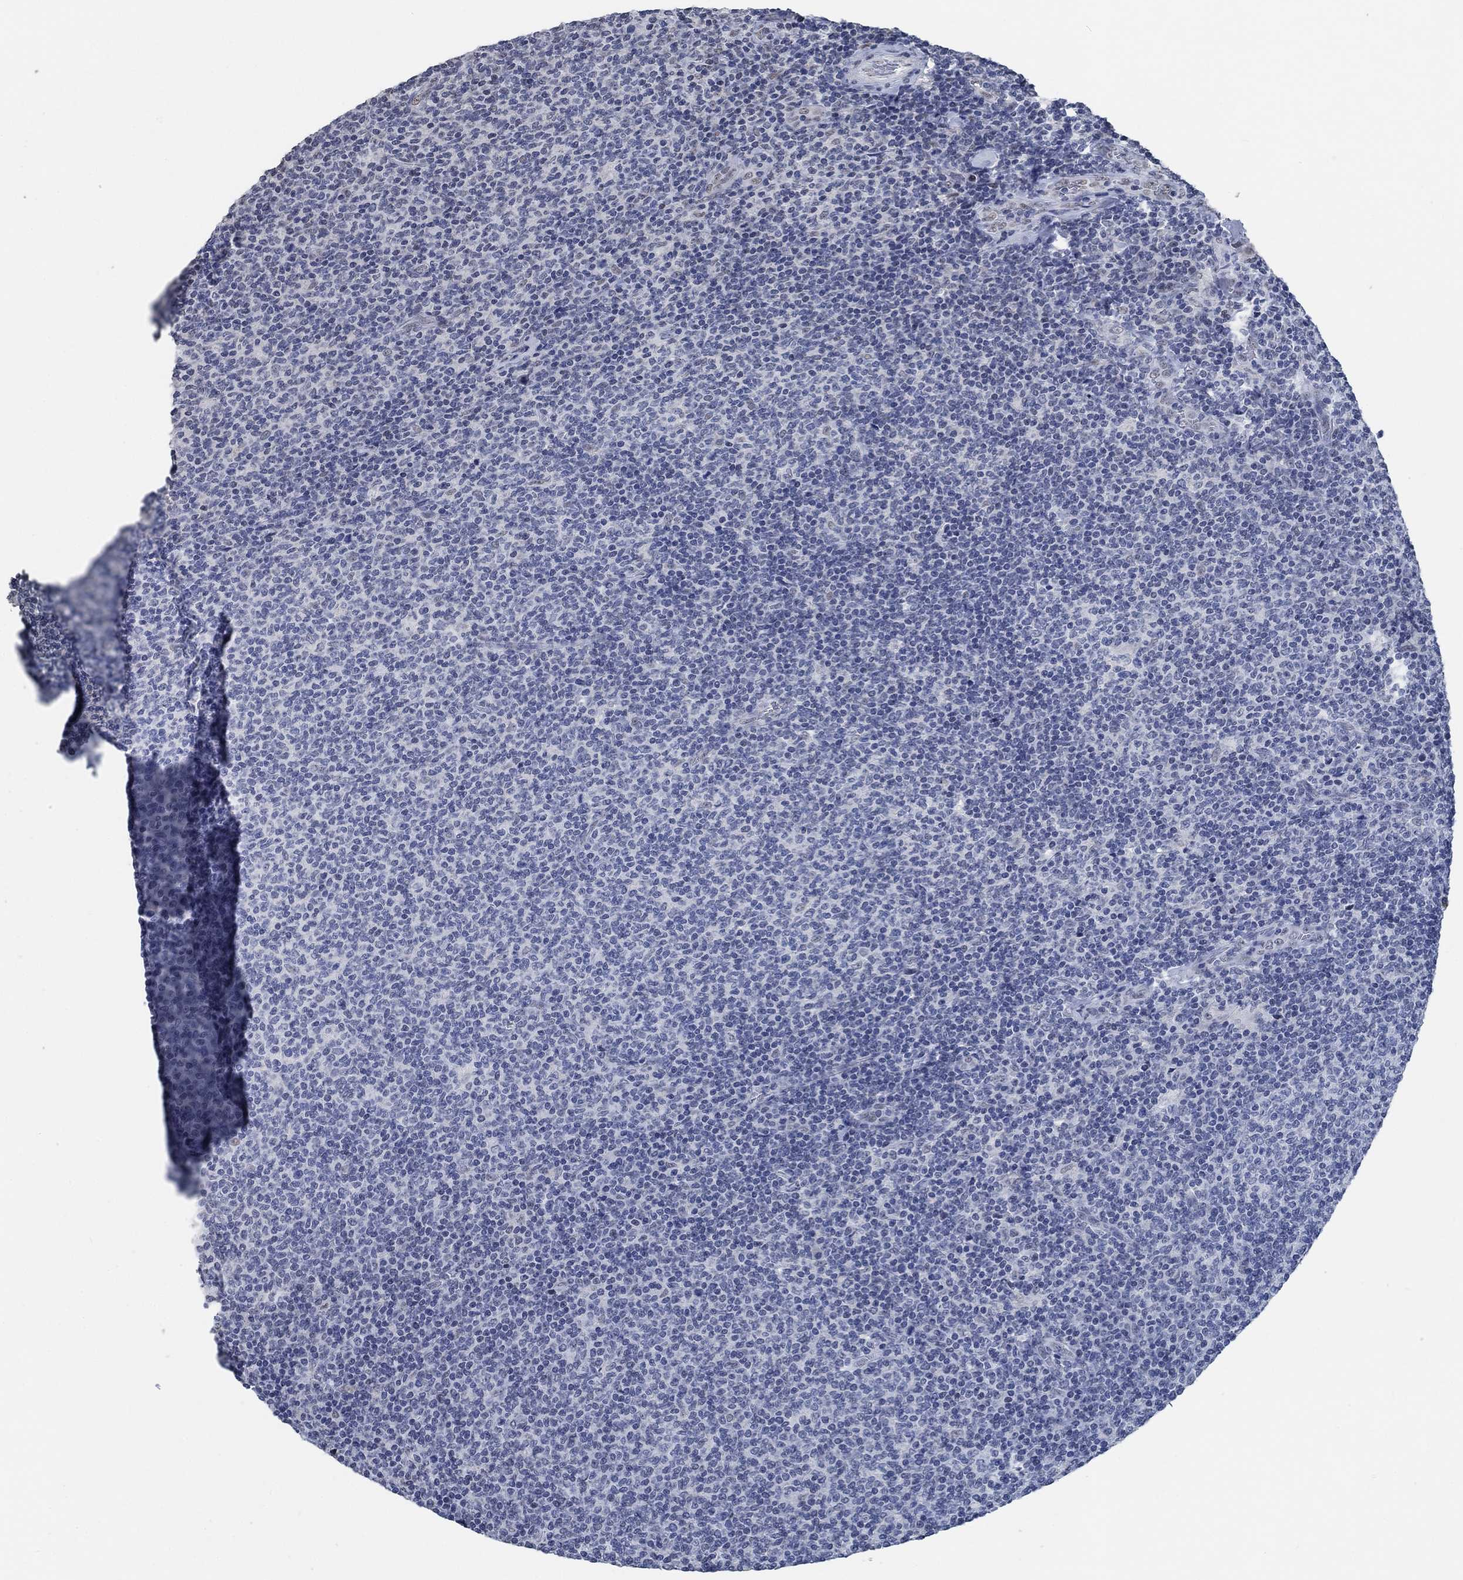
{"staining": {"intensity": "negative", "quantity": "none", "location": "none"}, "tissue": "lymphoma", "cell_type": "Tumor cells", "image_type": "cancer", "snomed": [{"axis": "morphology", "description": "Malignant lymphoma, non-Hodgkin's type, Low grade"}, {"axis": "topography", "description": "Lymph node"}], "caption": "Immunohistochemistry (IHC) of lymphoma reveals no staining in tumor cells.", "gene": "OBSCN", "patient": {"sex": "male", "age": 52}}